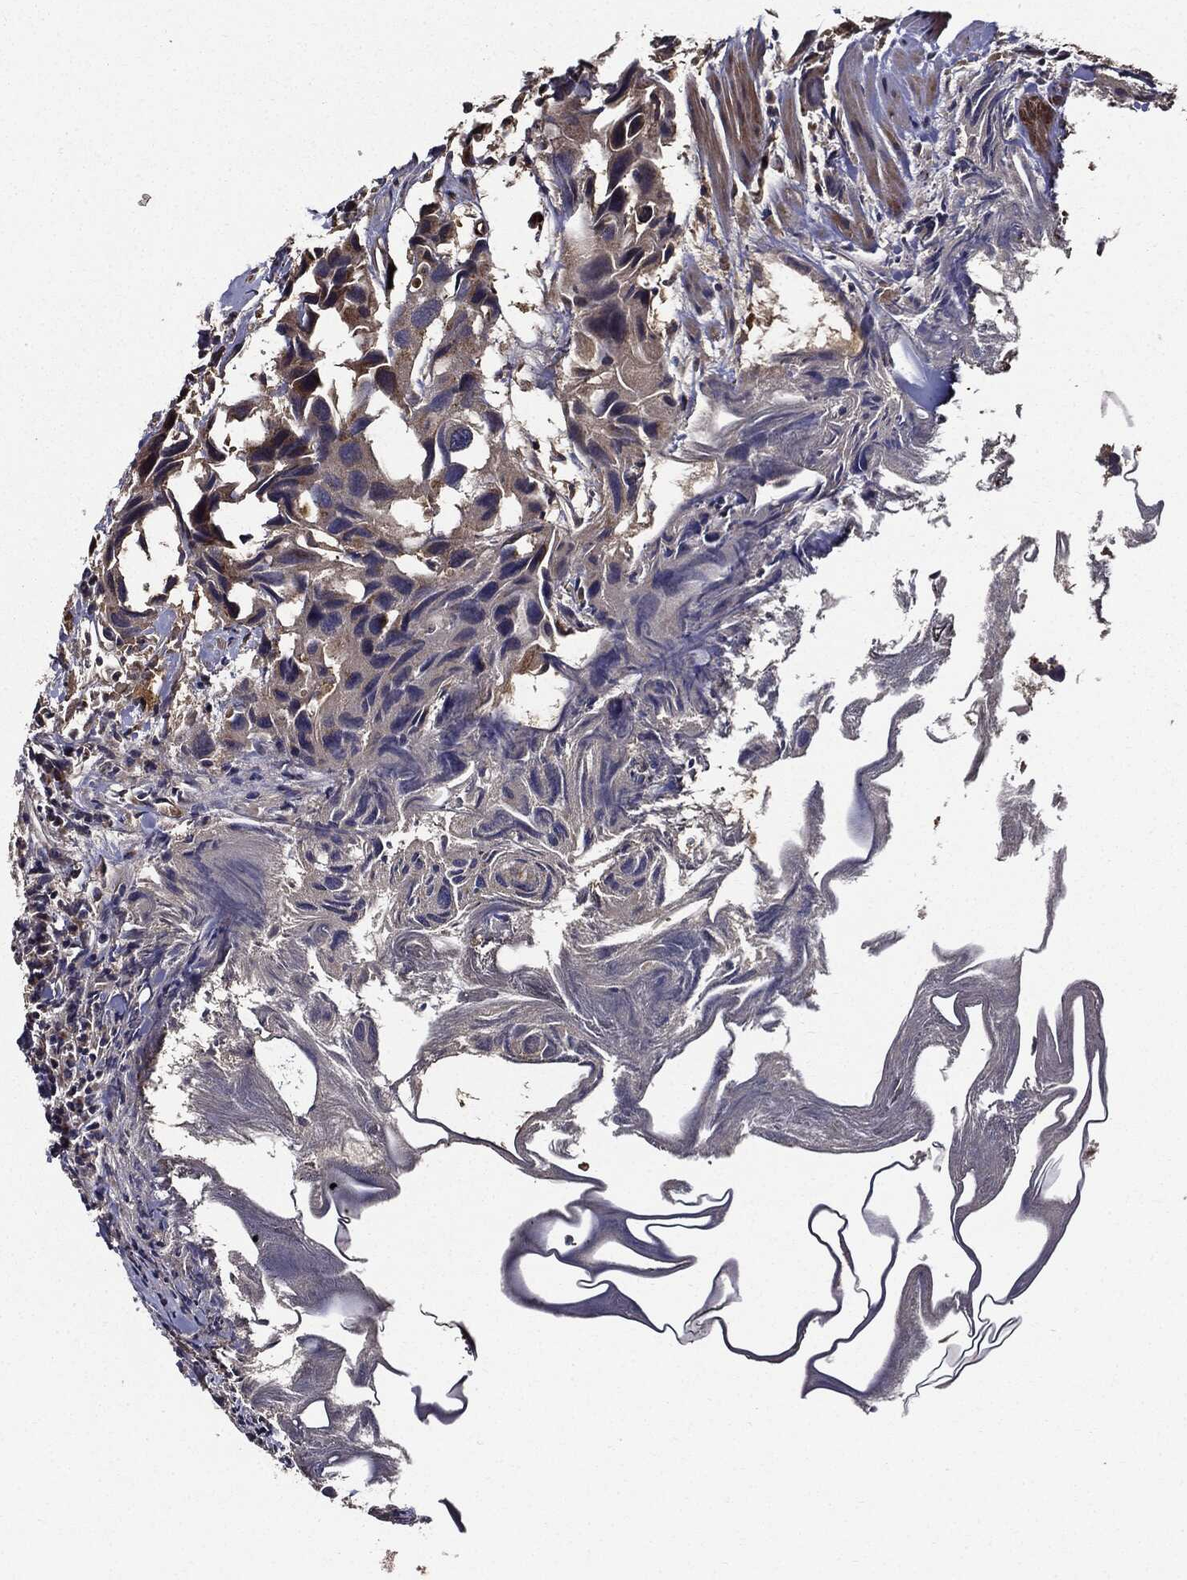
{"staining": {"intensity": "negative", "quantity": "none", "location": "none"}, "tissue": "urothelial cancer", "cell_type": "Tumor cells", "image_type": "cancer", "snomed": [{"axis": "morphology", "description": "Urothelial carcinoma, High grade"}, {"axis": "topography", "description": "Urinary bladder"}], "caption": "Tumor cells show no significant protein positivity in high-grade urothelial carcinoma. Nuclei are stained in blue.", "gene": "HTT", "patient": {"sex": "male", "age": 79}}